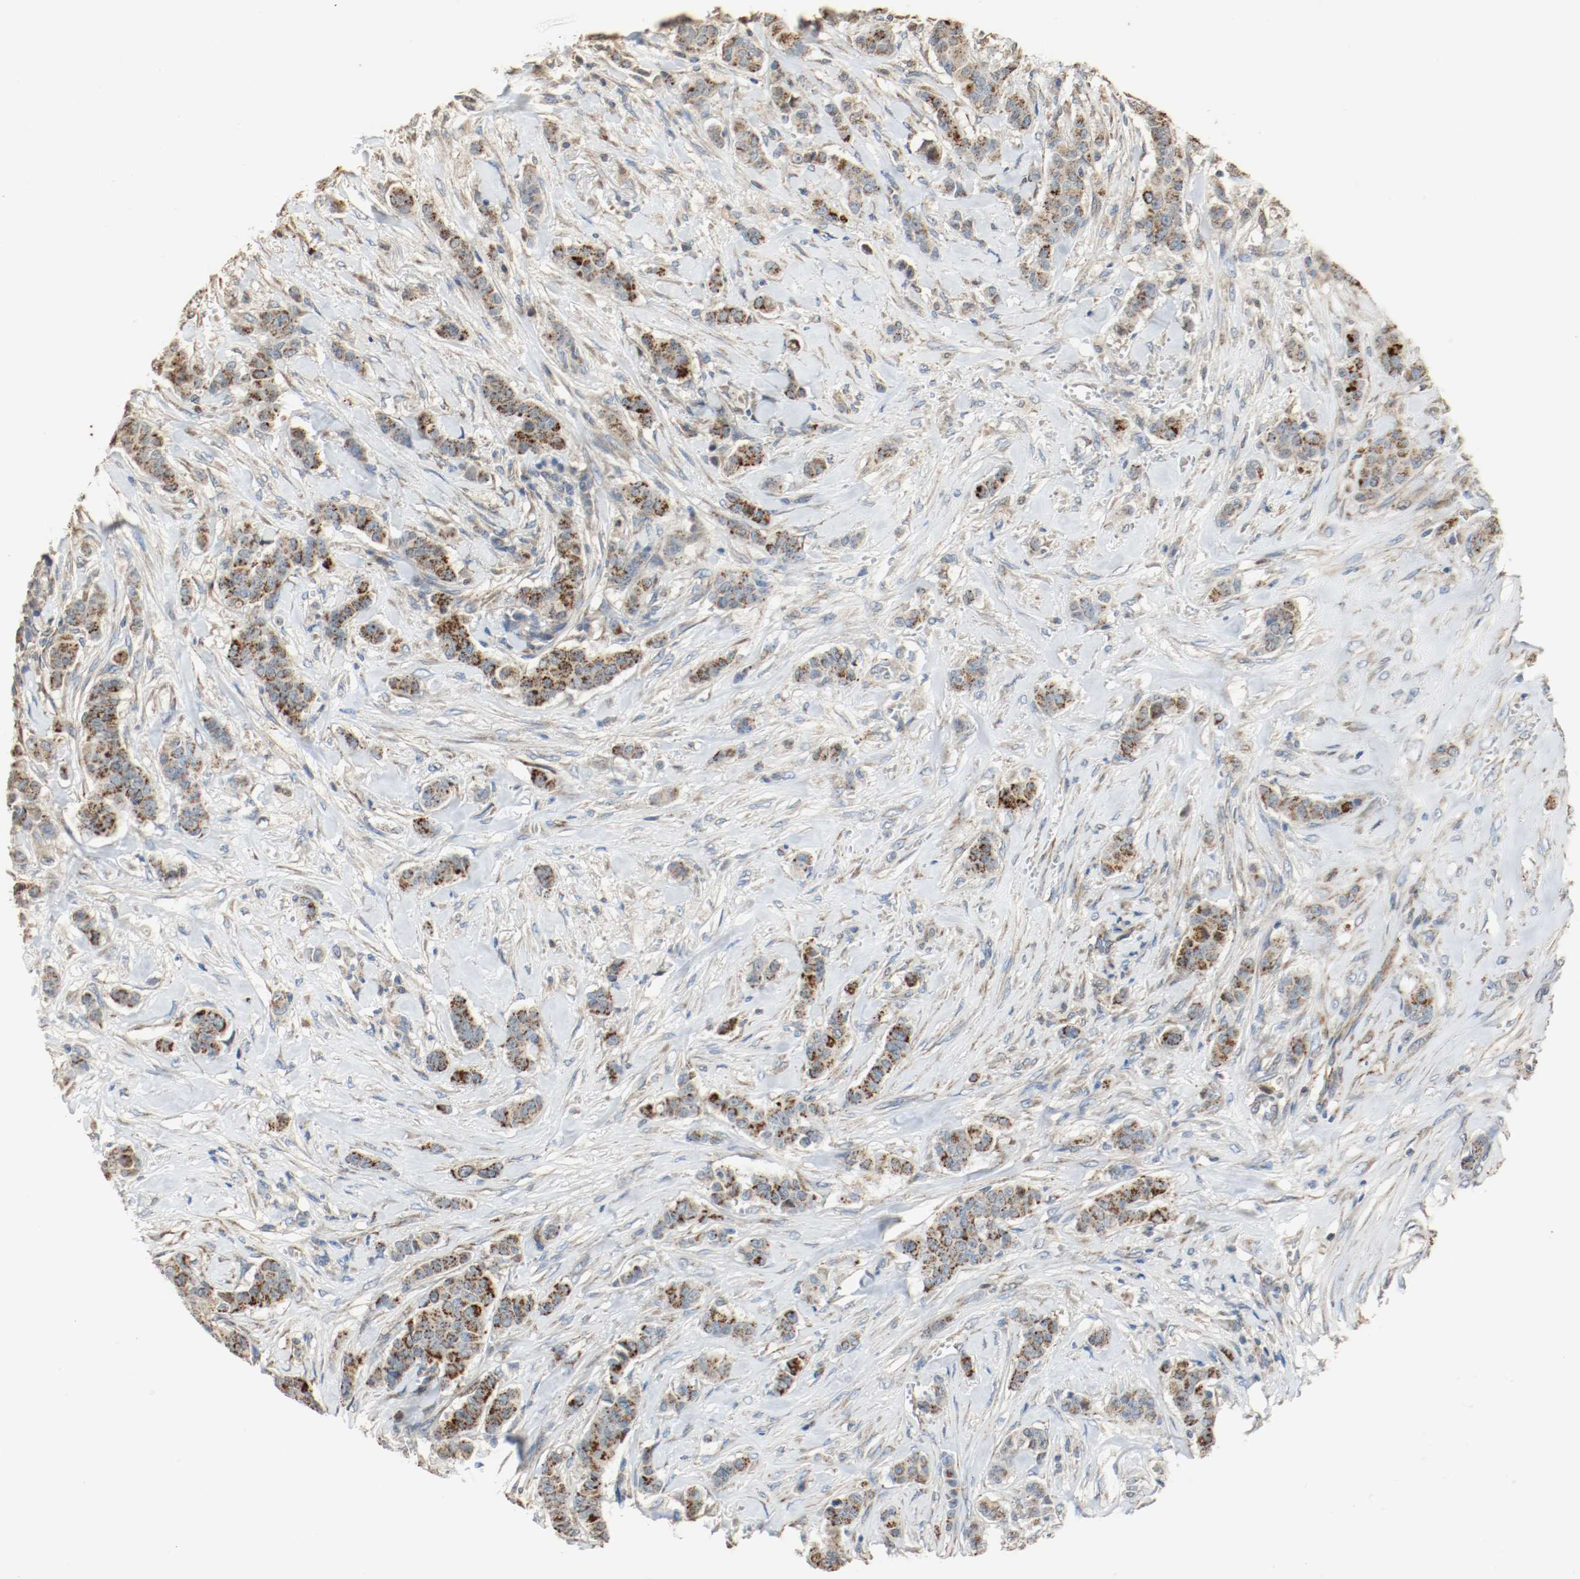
{"staining": {"intensity": "strong", "quantity": ">75%", "location": "cytoplasmic/membranous"}, "tissue": "breast cancer", "cell_type": "Tumor cells", "image_type": "cancer", "snomed": [{"axis": "morphology", "description": "Duct carcinoma"}, {"axis": "topography", "description": "Breast"}], "caption": "Protein staining by immunohistochemistry demonstrates strong cytoplasmic/membranous positivity in about >75% of tumor cells in breast cancer (intraductal carcinoma).", "gene": "ALDH4A1", "patient": {"sex": "female", "age": 40}}